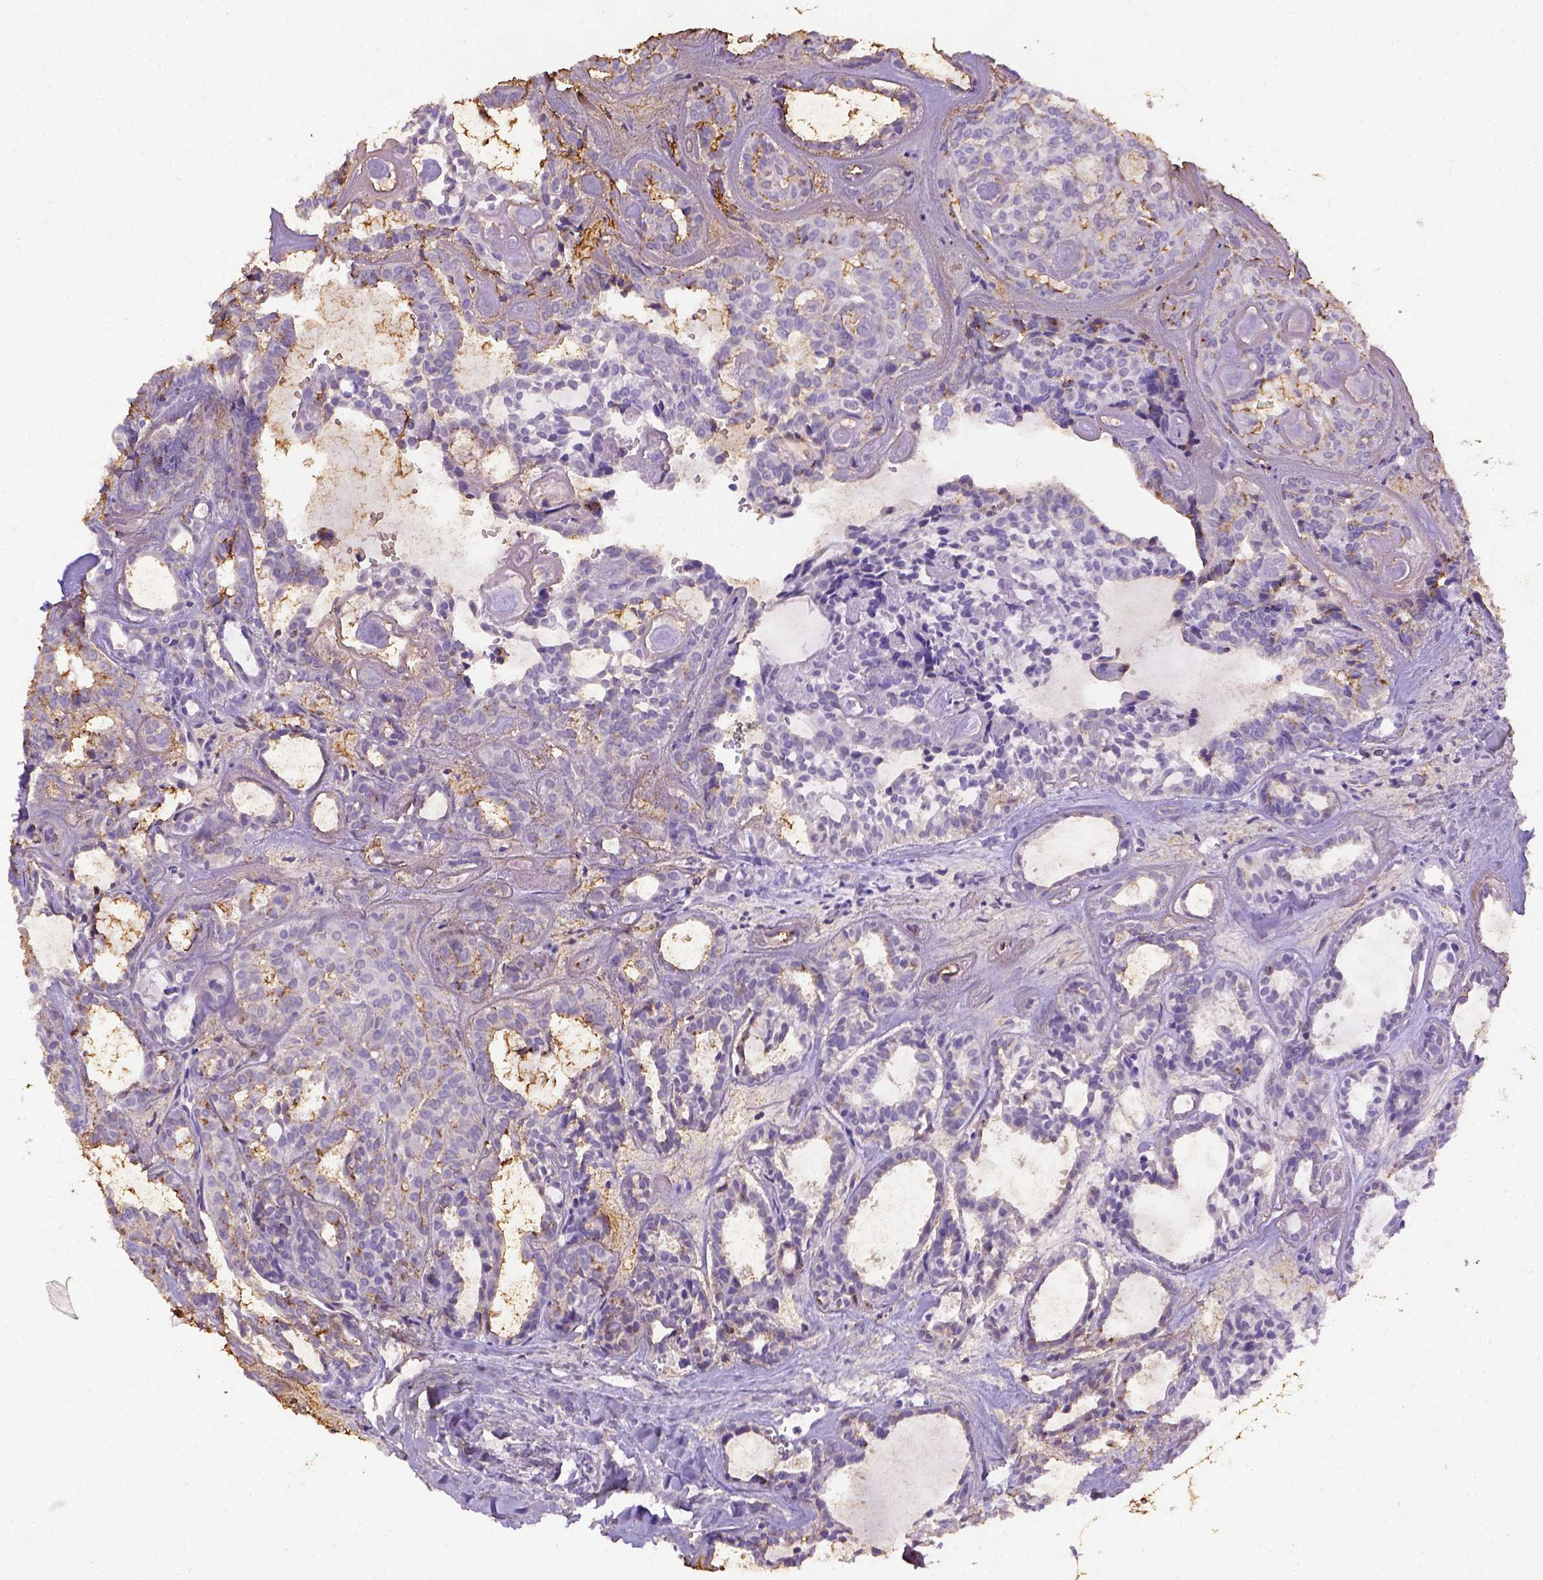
{"staining": {"intensity": "negative", "quantity": "none", "location": "none"}, "tissue": "head and neck cancer", "cell_type": "Tumor cells", "image_type": "cancer", "snomed": [{"axis": "morphology", "description": "Adenocarcinoma, NOS"}, {"axis": "topography", "description": "Head-Neck"}], "caption": "The micrograph displays no significant expression in tumor cells of head and neck cancer.", "gene": "B3GAT1", "patient": {"sex": "female", "age": 62}}